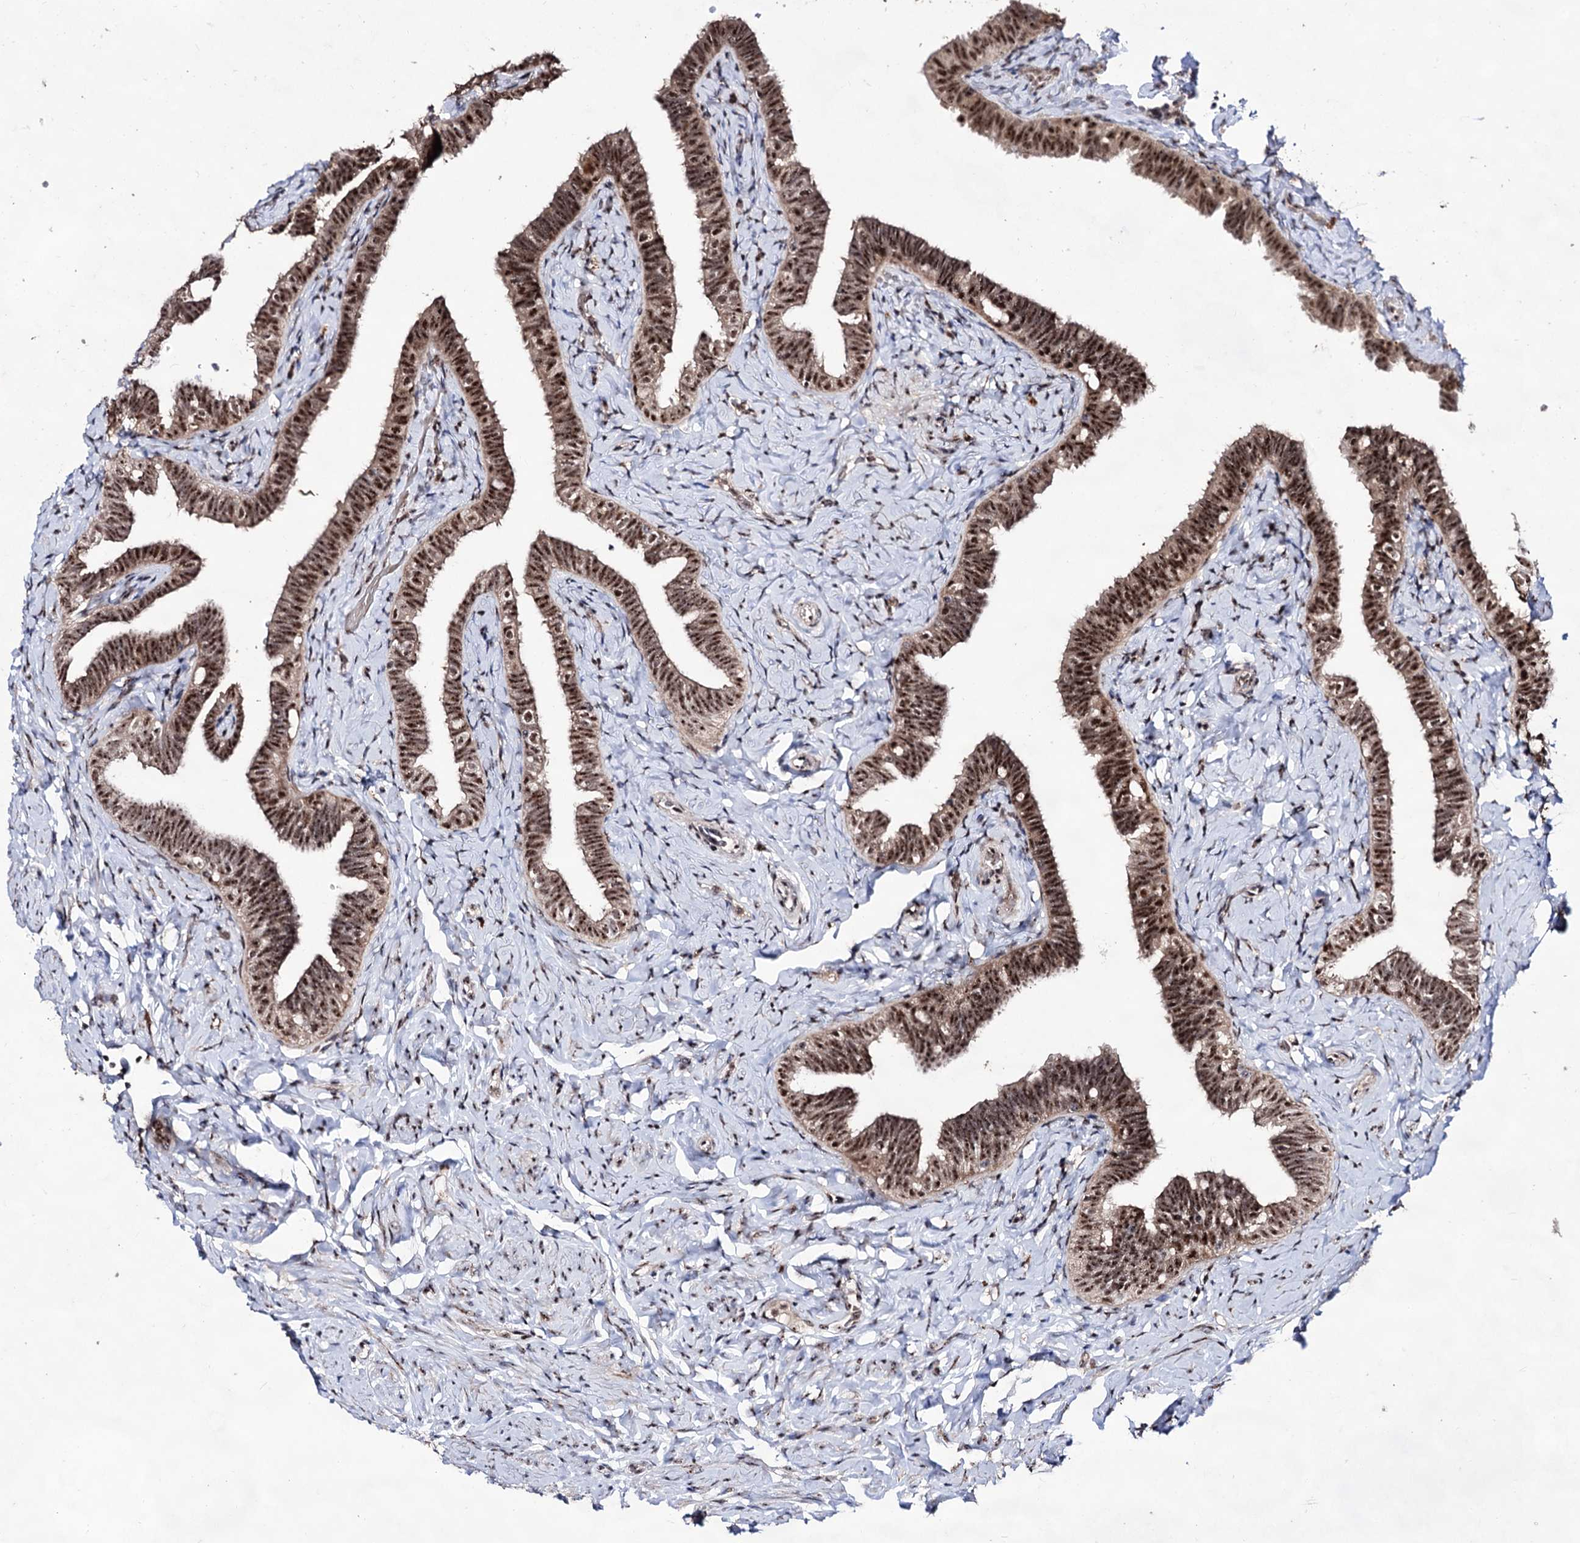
{"staining": {"intensity": "strong", "quantity": ">75%", "location": "cytoplasmic/membranous,nuclear"}, "tissue": "fallopian tube", "cell_type": "Glandular cells", "image_type": "normal", "snomed": [{"axis": "morphology", "description": "Normal tissue, NOS"}, {"axis": "topography", "description": "Fallopian tube"}], "caption": "A photomicrograph of human fallopian tube stained for a protein shows strong cytoplasmic/membranous,nuclear brown staining in glandular cells. Using DAB (3,3'-diaminobenzidine) (brown) and hematoxylin (blue) stains, captured at high magnification using brightfield microscopy.", "gene": "EXOSC10", "patient": {"sex": "female", "age": 39}}